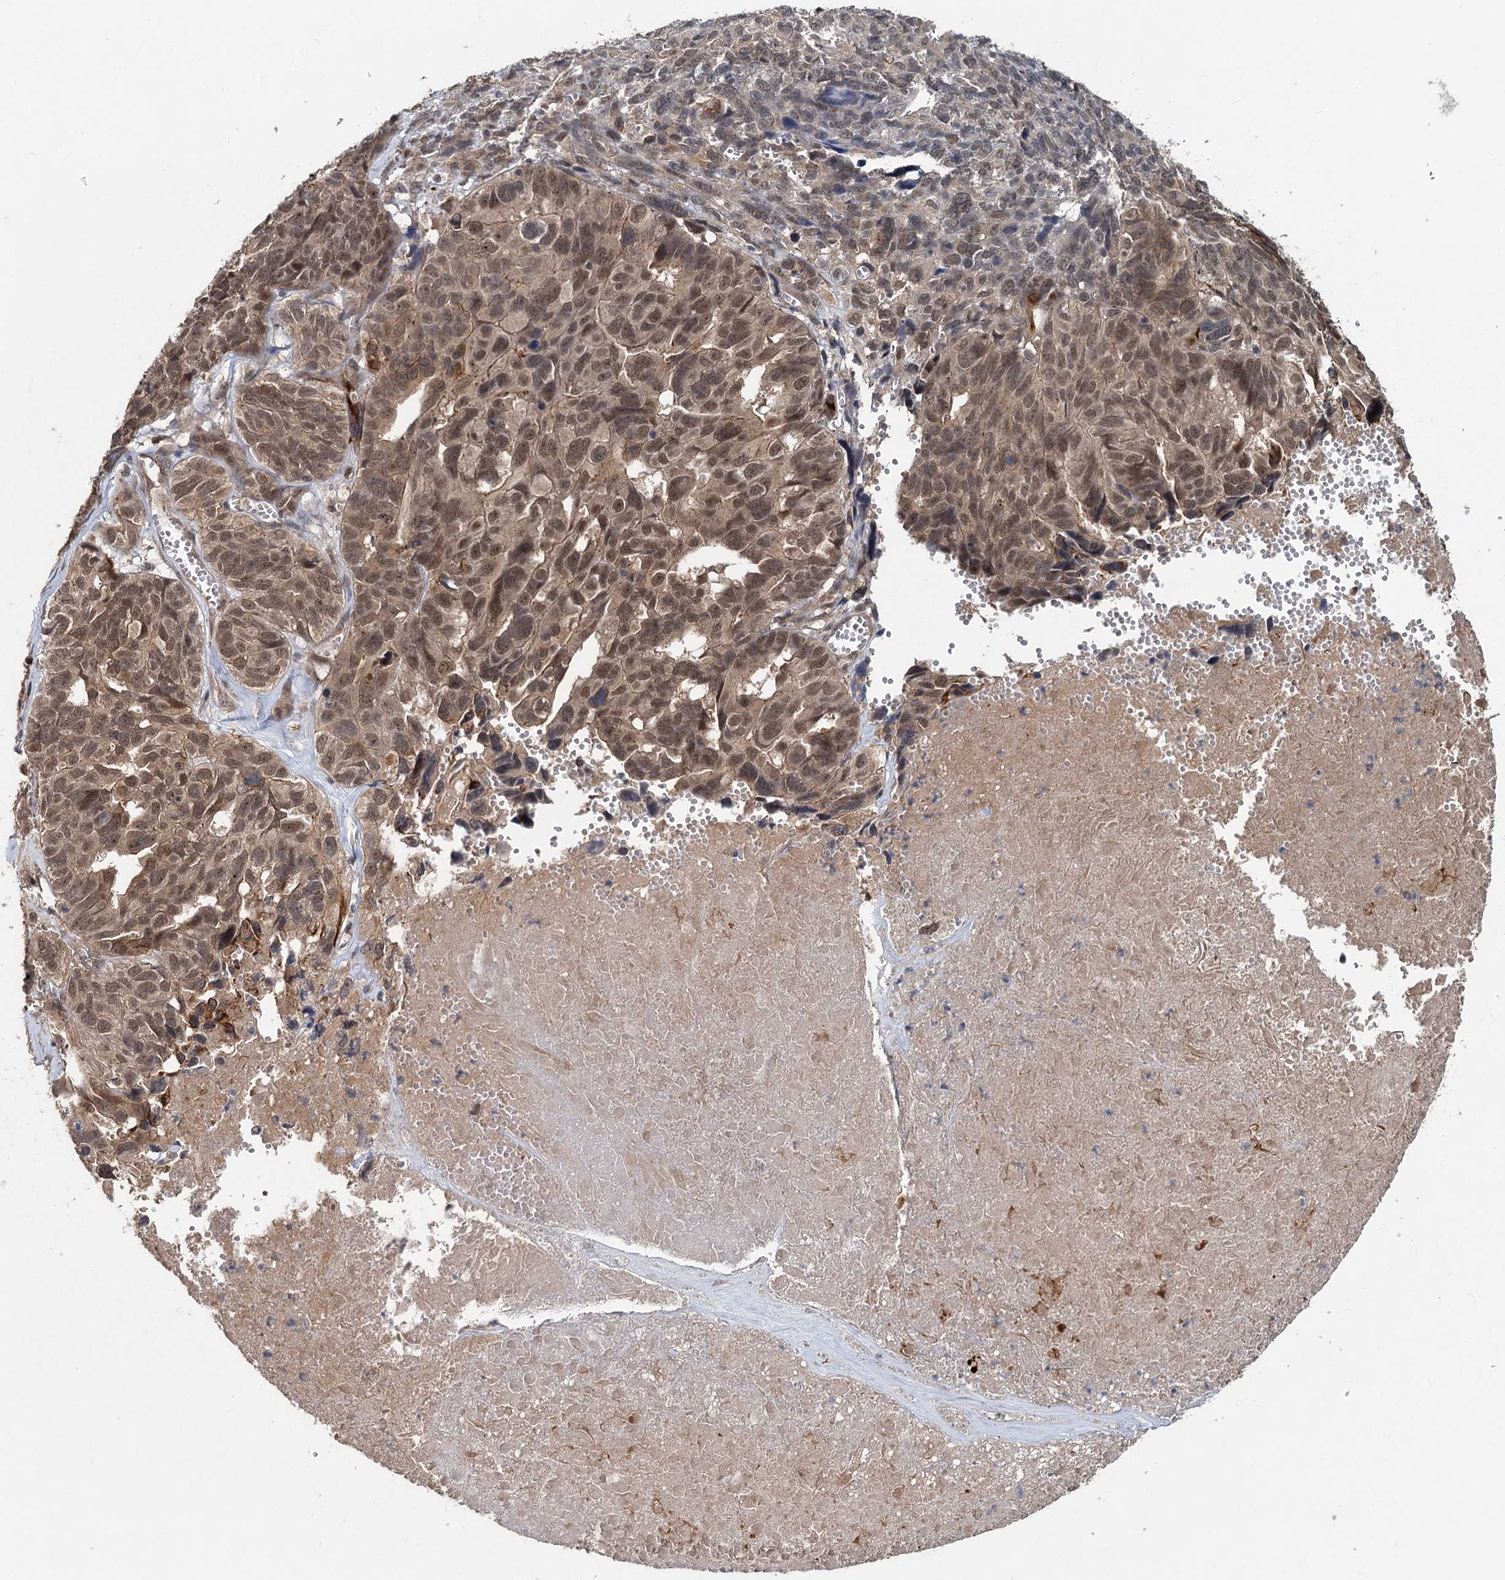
{"staining": {"intensity": "moderate", "quantity": ">75%", "location": "nuclear"}, "tissue": "ovarian cancer", "cell_type": "Tumor cells", "image_type": "cancer", "snomed": [{"axis": "morphology", "description": "Cystadenocarcinoma, serous, NOS"}, {"axis": "topography", "description": "Ovary"}], "caption": "Moderate nuclear positivity for a protein is identified in about >75% of tumor cells of ovarian cancer using immunohistochemistry (IHC).", "gene": "RITA1", "patient": {"sex": "female", "age": 79}}